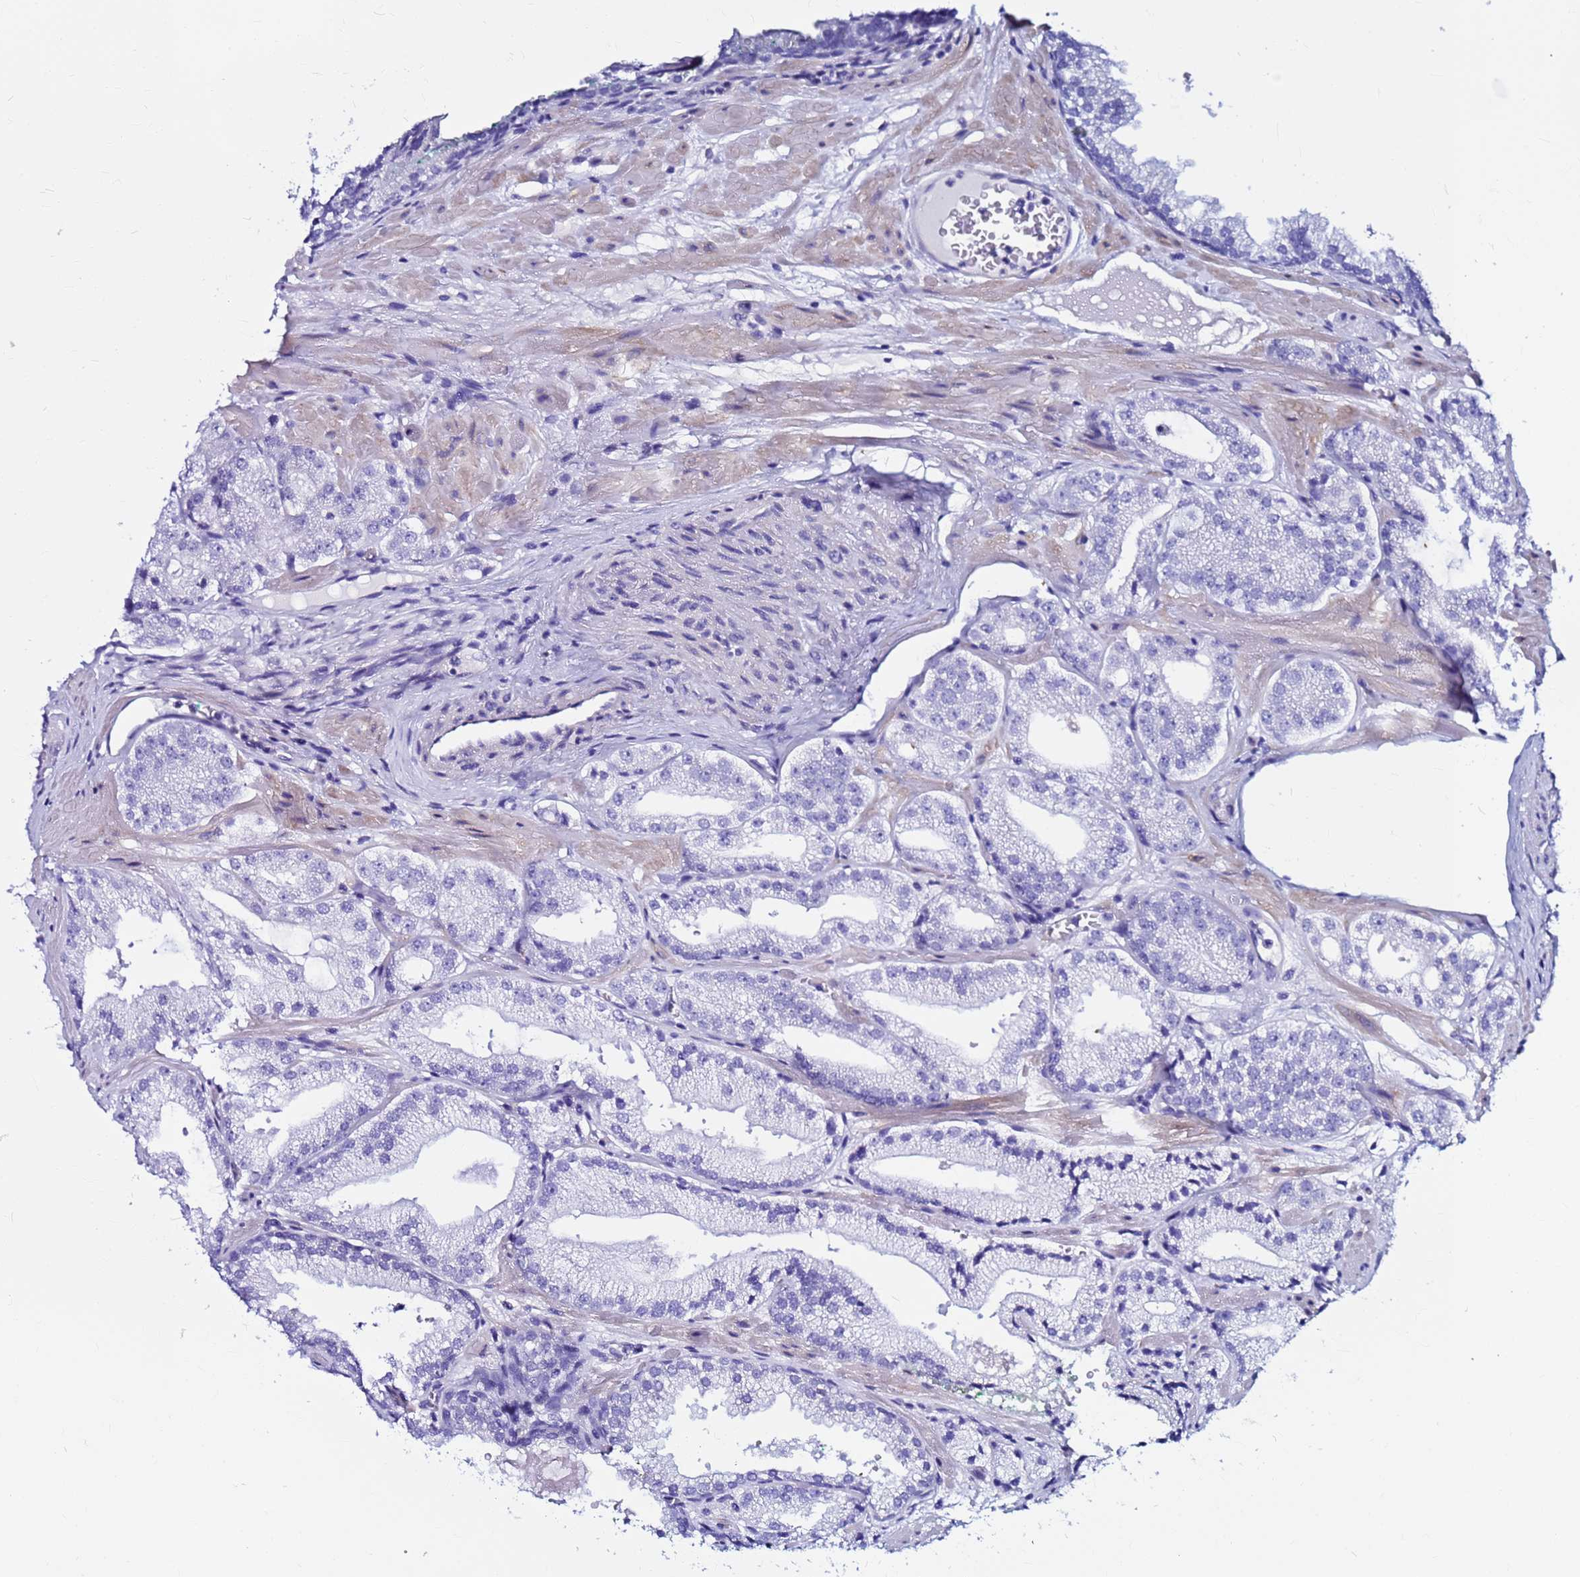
{"staining": {"intensity": "negative", "quantity": "none", "location": "none"}, "tissue": "prostate cancer", "cell_type": "Tumor cells", "image_type": "cancer", "snomed": [{"axis": "morphology", "description": "Adenocarcinoma, Low grade"}, {"axis": "topography", "description": "Prostate"}], "caption": "DAB (3,3'-diaminobenzidine) immunohistochemical staining of human low-grade adenocarcinoma (prostate) exhibits no significant positivity in tumor cells. Nuclei are stained in blue.", "gene": "JRKL", "patient": {"sex": "male", "age": 60}}